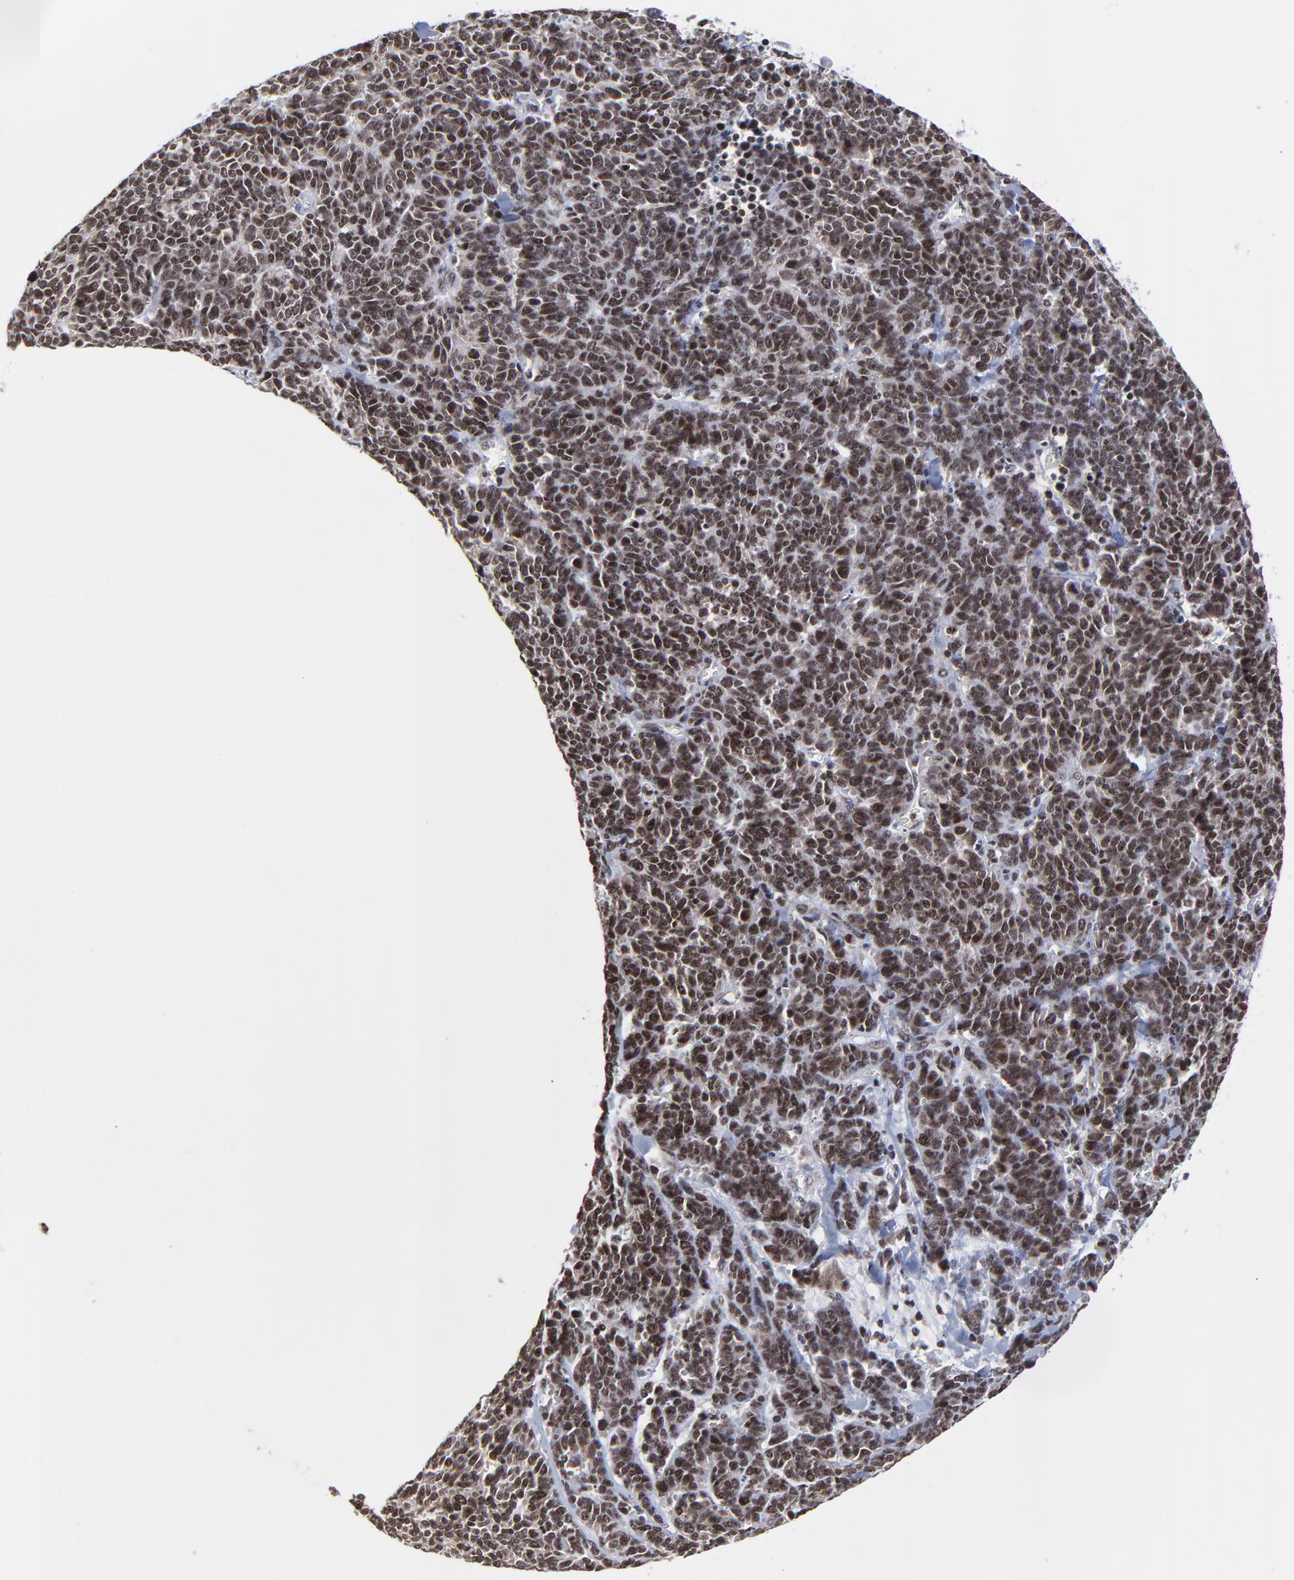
{"staining": {"intensity": "moderate", "quantity": ">75%", "location": "cytoplasmic/membranous,nuclear"}, "tissue": "lung cancer", "cell_type": "Tumor cells", "image_type": "cancer", "snomed": [{"axis": "morphology", "description": "Neoplasm, malignant, NOS"}, {"axis": "topography", "description": "Lung"}], "caption": "This image demonstrates immunohistochemistry (IHC) staining of human lung malignant neoplasm, with medium moderate cytoplasmic/membranous and nuclear positivity in about >75% of tumor cells.", "gene": "ZNF777", "patient": {"sex": "female", "age": 58}}